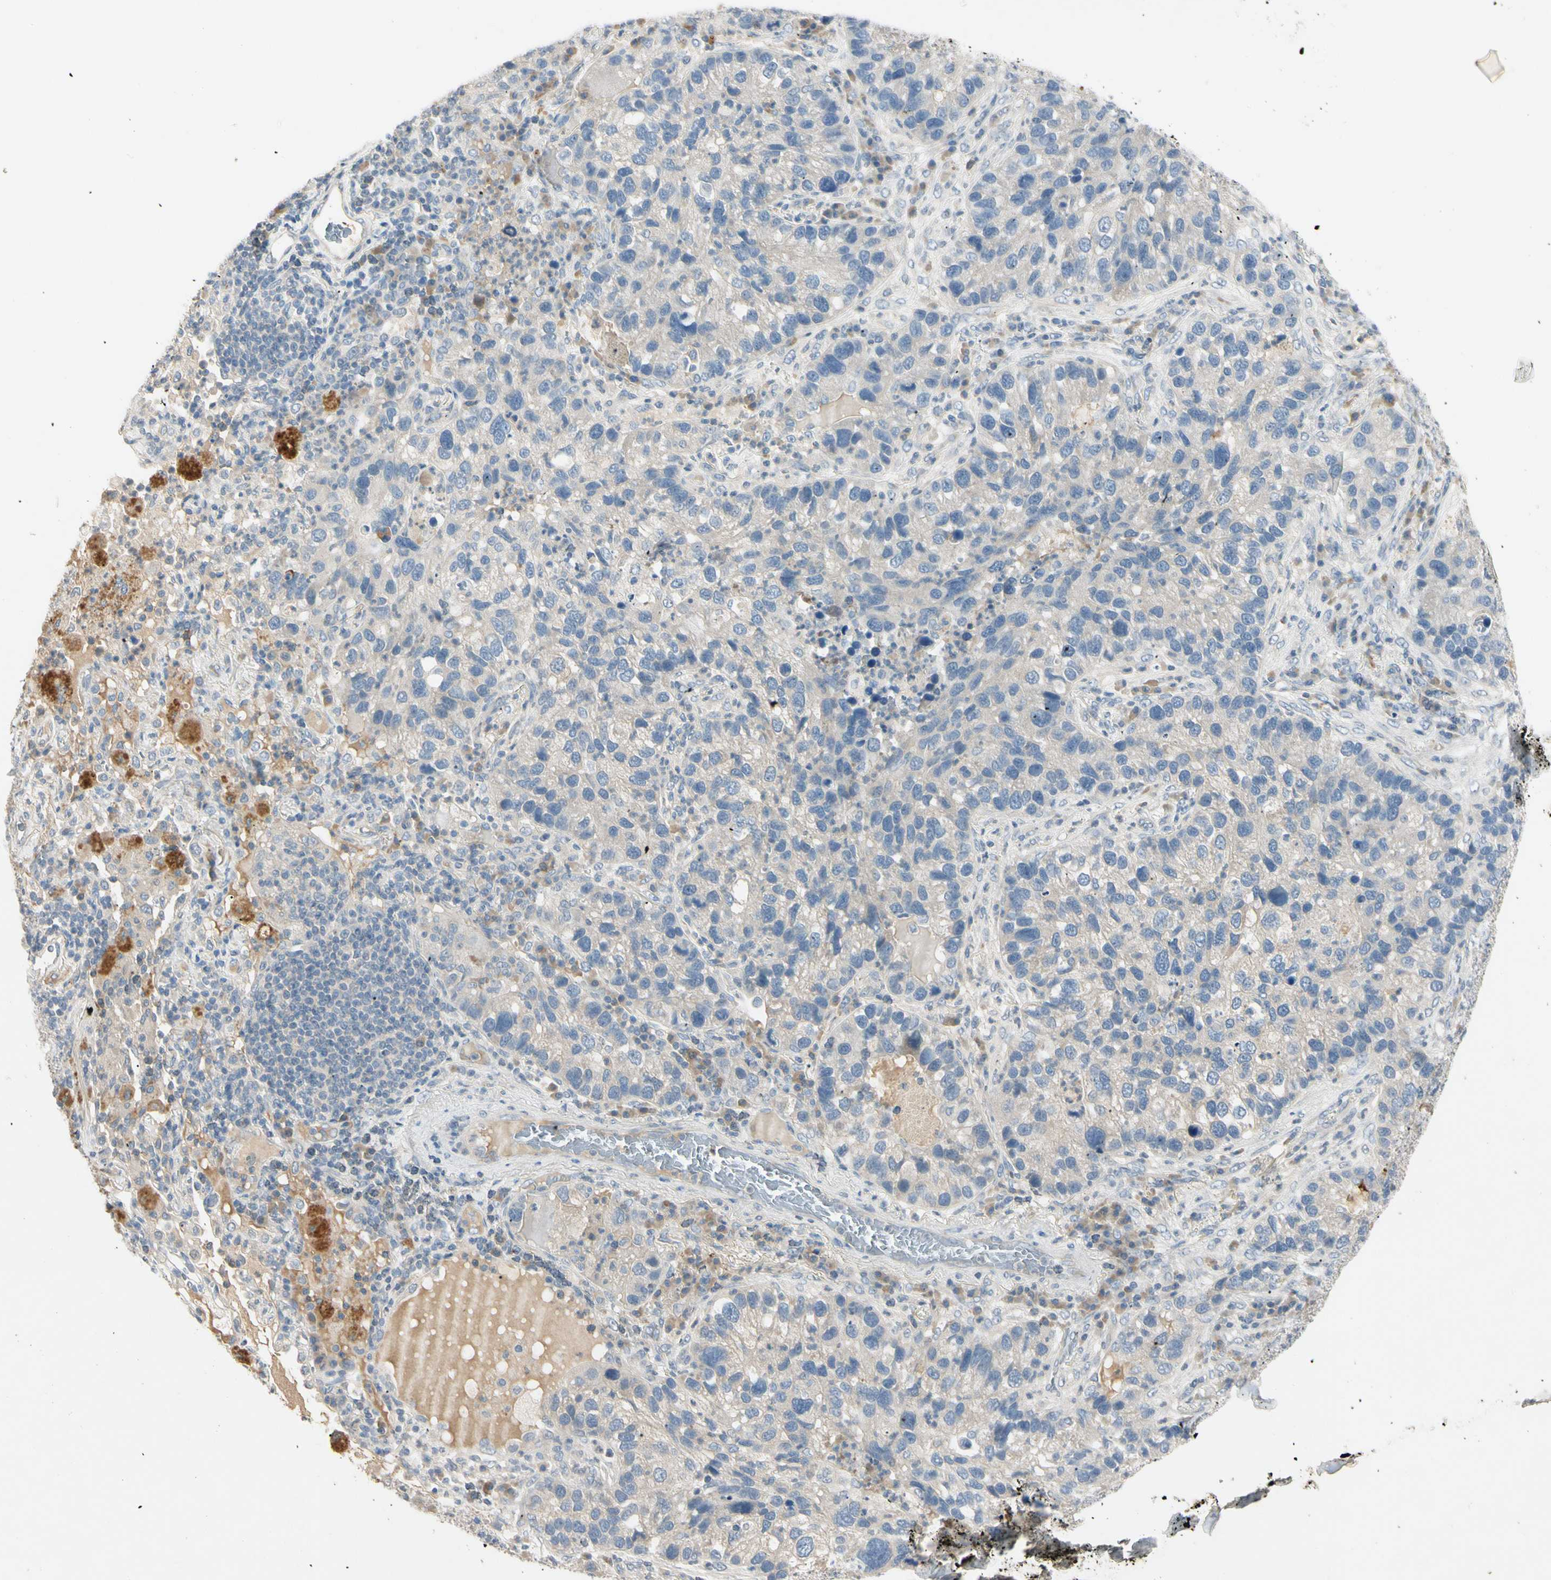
{"staining": {"intensity": "weak", "quantity": "<25%", "location": "cytoplasmic/membranous"}, "tissue": "lung cancer", "cell_type": "Tumor cells", "image_type": "cancer", "snomed": [{"axis": "morphology", "description": "Normal tissue, NOS"}, {"axis": "morphology", "description": "Adenocarcinoma, NOS"}, {"axis": "topography", "description": "Bronchus"}, {"axis": "topography", "description": "Lung"}], "caption": "This is an immunohistochemistry (IHC) histopathology image of lung cancer. There is no positivity in tumor cells.", "gene": "PRSS21", "patient": {"sex": "male", "age": 54}}